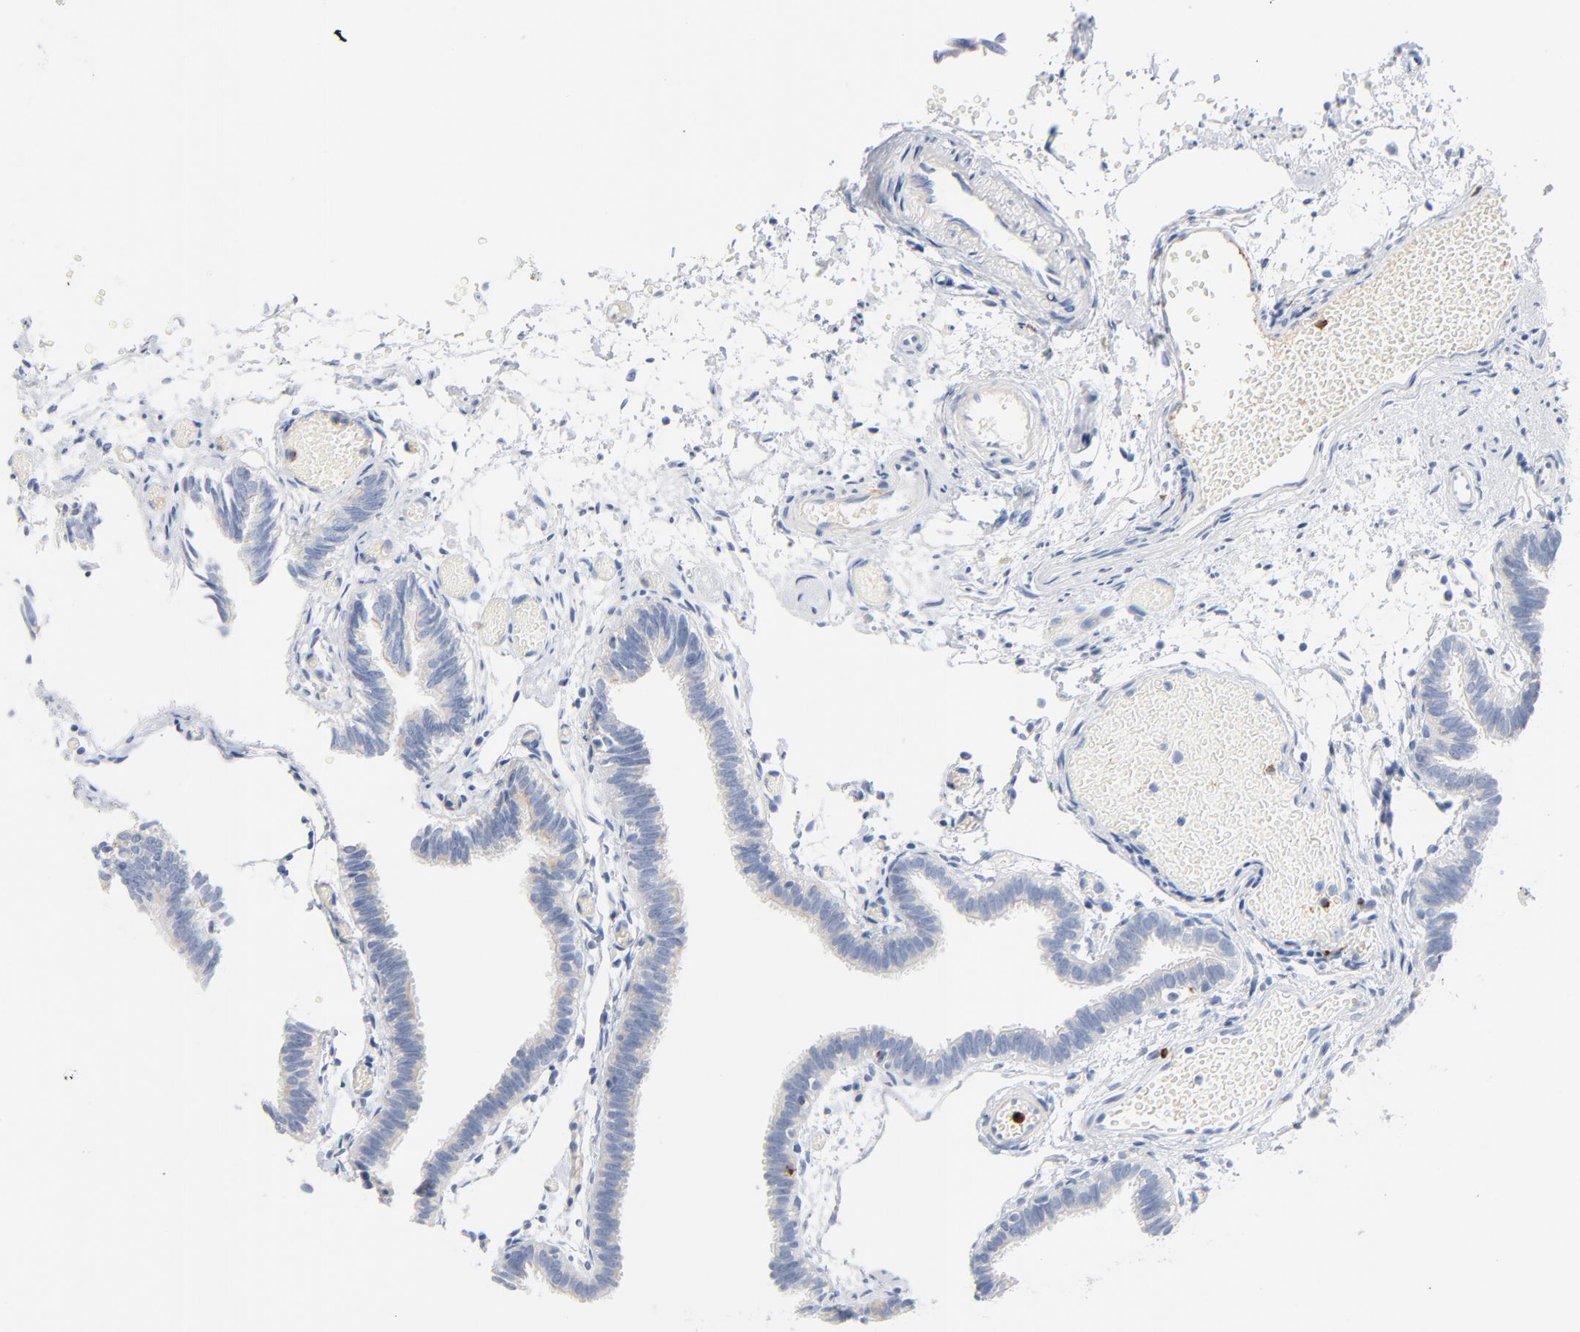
{"staining": {"intensity": "negative", "quantity": "none", "location": "none"}, "tissue": "fallopian tube", "cell_type": "Glandular cells", "image_type": "normal", "snomed": [{"axis": "morphology", "description": "Normal tissue, NOS"}, {"axis": "topography", "description": "Fallopian tube"}], "caption": "High power microscopy histopathology image of an IHC image of normal fallopian tube, revealing no significant positivity in glandular cells. The staining is performed using DAB (3,3'-diaminobenzidine) brown chromogen with nuclei counter-stained in using hematoxylin.", "gene": "GZMB", "patient": {"sex": "female", "age": 29}}